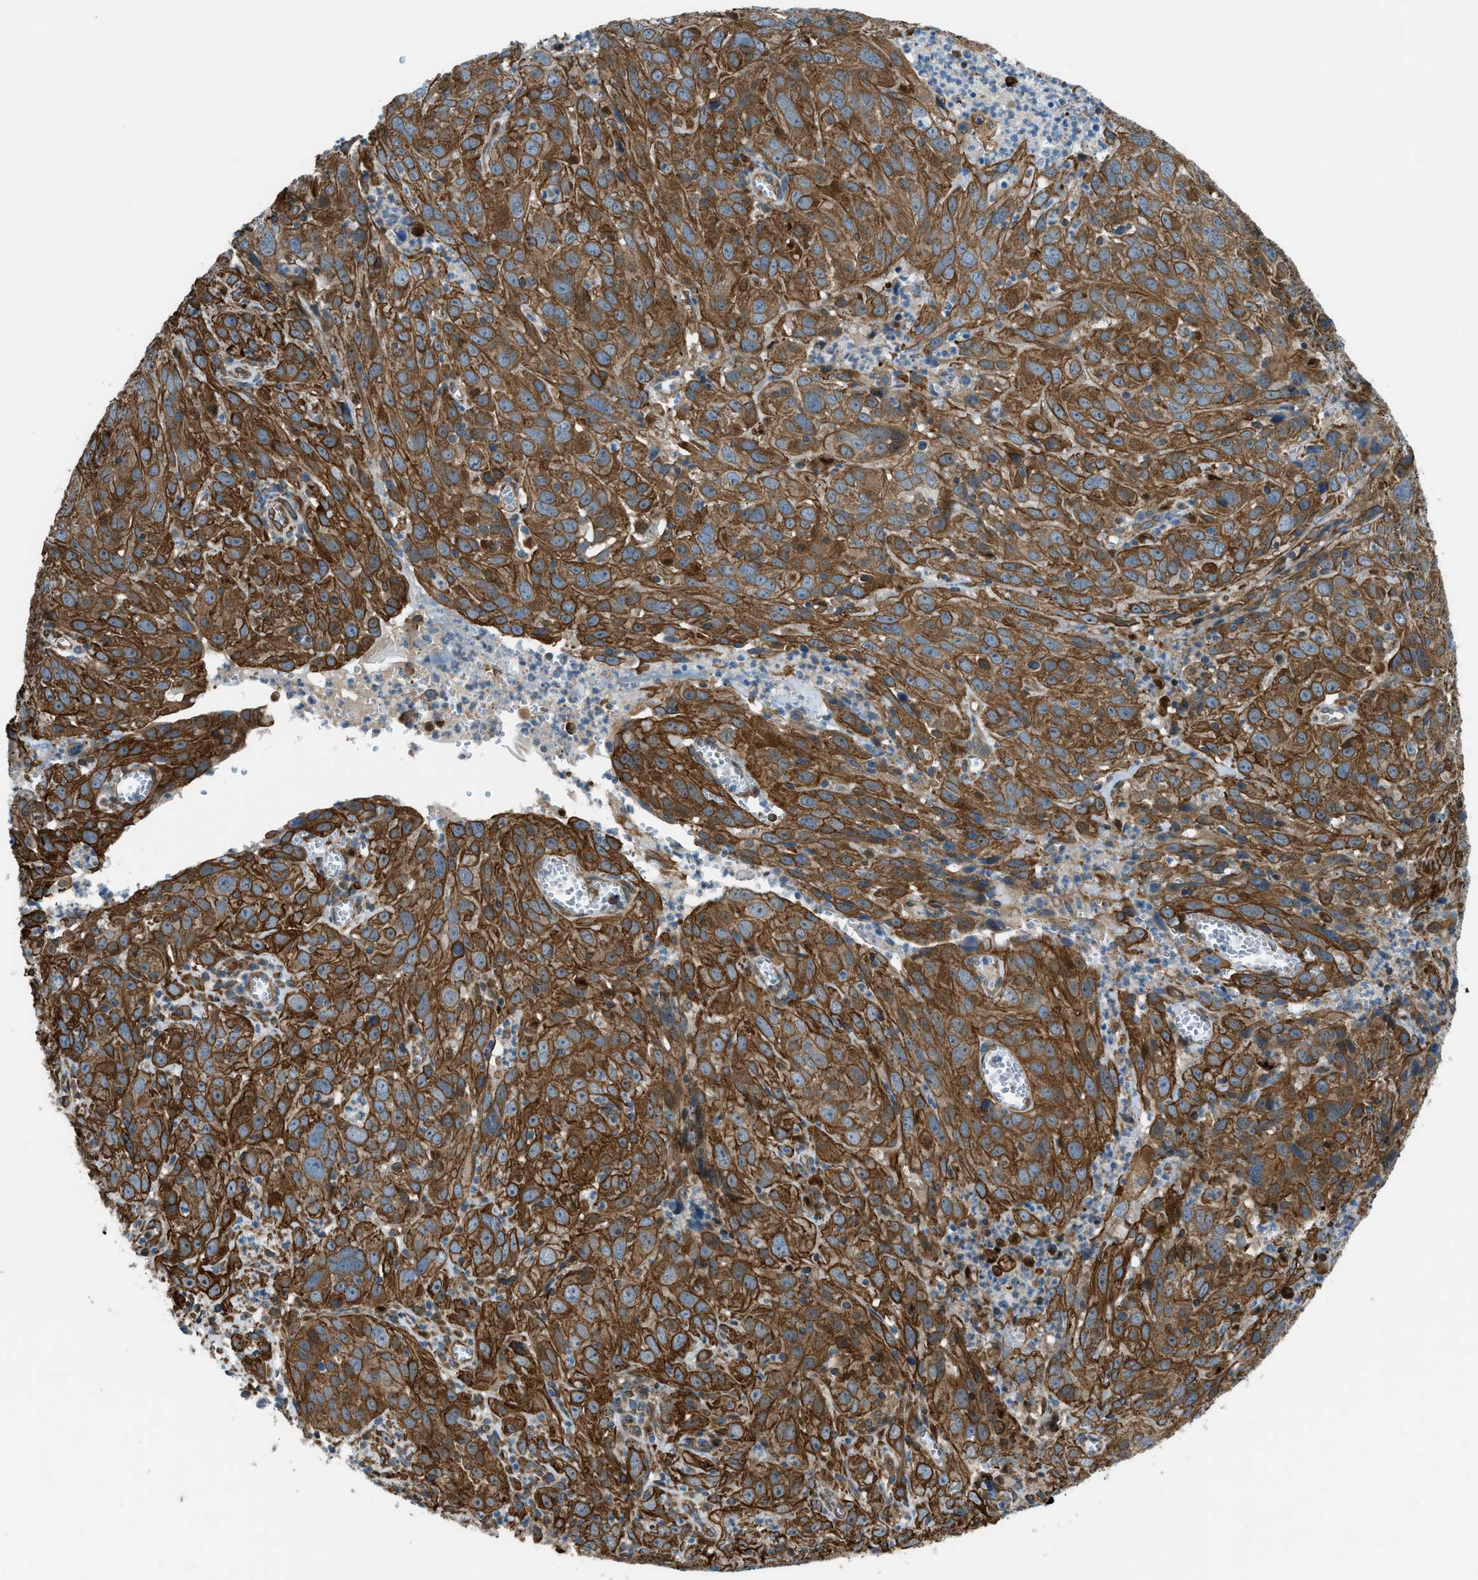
{"staining": {"intensity": "strong", "quantity": ">75%", "location": "cytoplasmic/membranous"}, "tissue": "cervical cancer", "cell_type": "Tumor cells", "image_type": "cancer", "snomed": [{"axis": "morphology", "description": "Squamous cell carcinoma, NOS"}, {"axis": "topography", "description": "Cervix"}], "caption": "Human cervical squamous cell carcinoma stained for a protein (brown) displays strong cytoplasmic/membranous positive positivity in approximately >75% of tumor cells.", "gene": "DMAC1", "patient": {"sex": "female", "age": 32}}